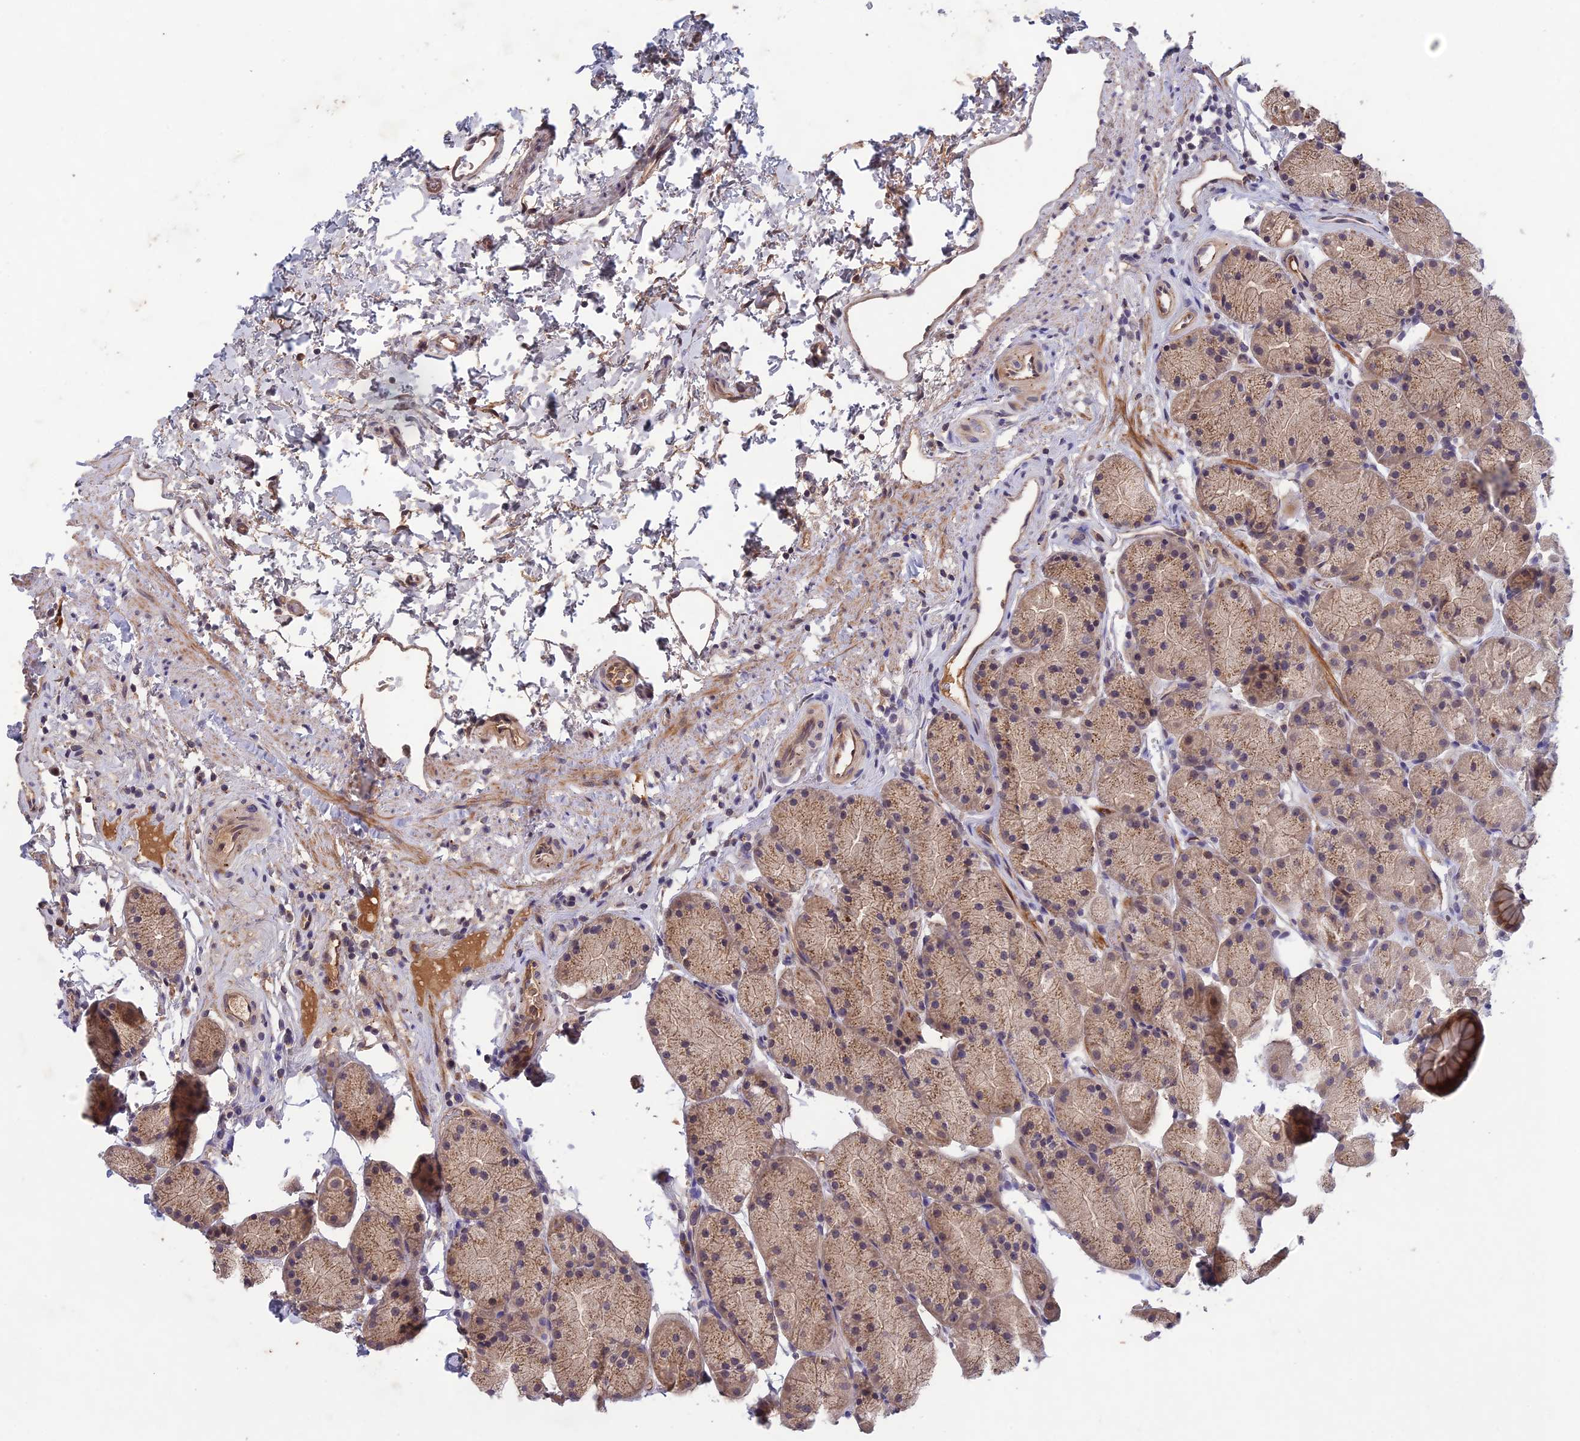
{"staining": {"intensity": "weak", "quantity": ">75%", "location": "cytoplasmic/membranous"}, "tissue": "stomach", "cell_type": "Glandular cells", "image_type": "normal", "snomed": [{"axis": "morphology", "description": "Normal tissue, NOS"}, {"axis": "topography", "description": "Stomach, upper"}, {"axis": "topography", "description": "Stomach"}], "caption": "Immunohistochemistry image of benign human stomach stained for a protein (brown), which reveals low levels of weak cytoplasmic/membranous staining in approximately >75% of glandular cells.", "gene": "ADO", "patient": {"sex": "male", "age": 47}}